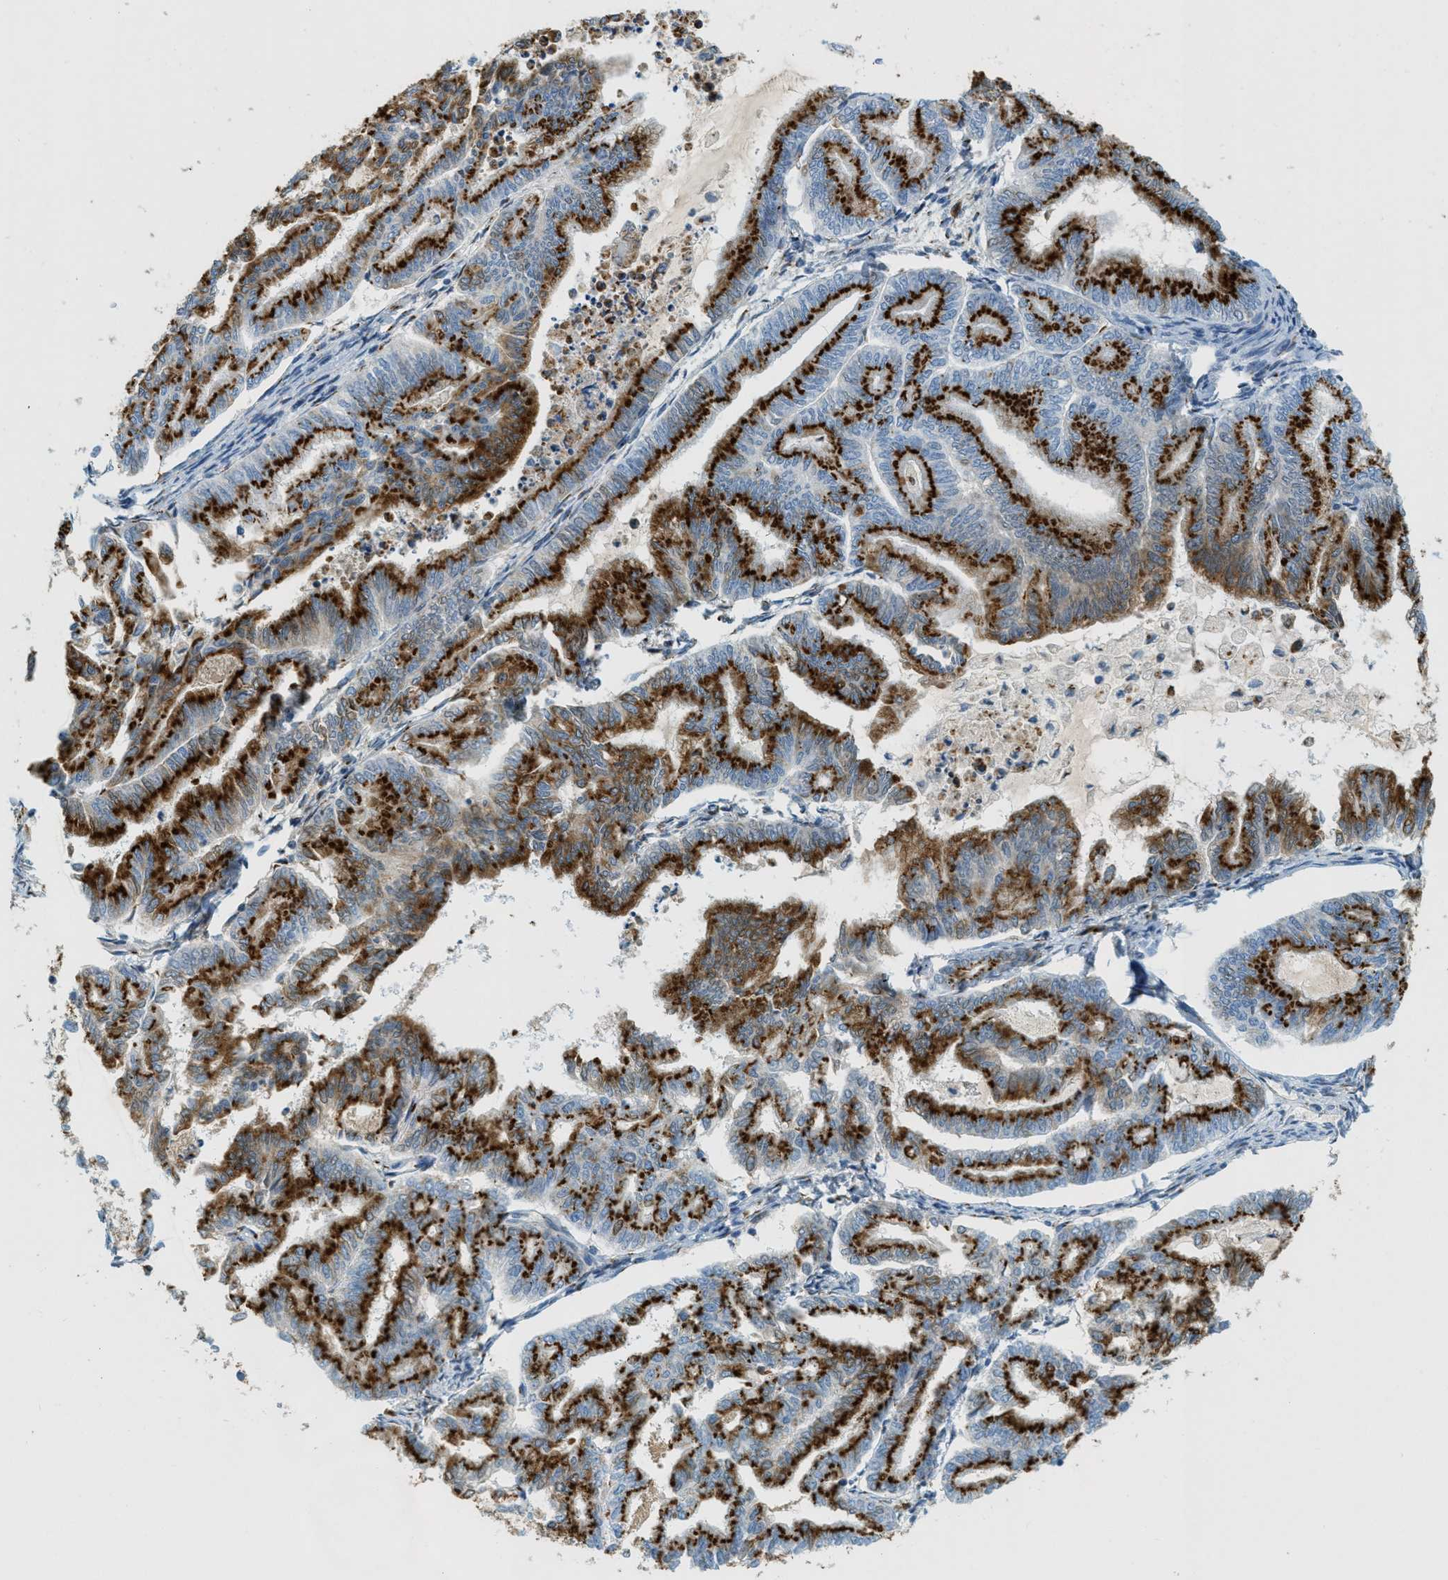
{"staining": {"intensity": "strong", "quantity": ">75%", "location": "cytoplasmic/membranous"}, "tissue": "endometrial cancer", "cell_type": "Tumor cells", "image_type": "cancer", "snomed": [{"axis": "morphology", "description": "Adenocarcinoma, NOS"}, {"axis": "topography", "description": "Endometrium"}], "caption": "Immunohistochemical staining of human endometrial adenocarcinoma reveals strong cytoplasmic/membranous protein expression in approximately >75% of tumor cells.", "gene": "ENTPD4", "patient": {"sex": "female", "age": 79}}